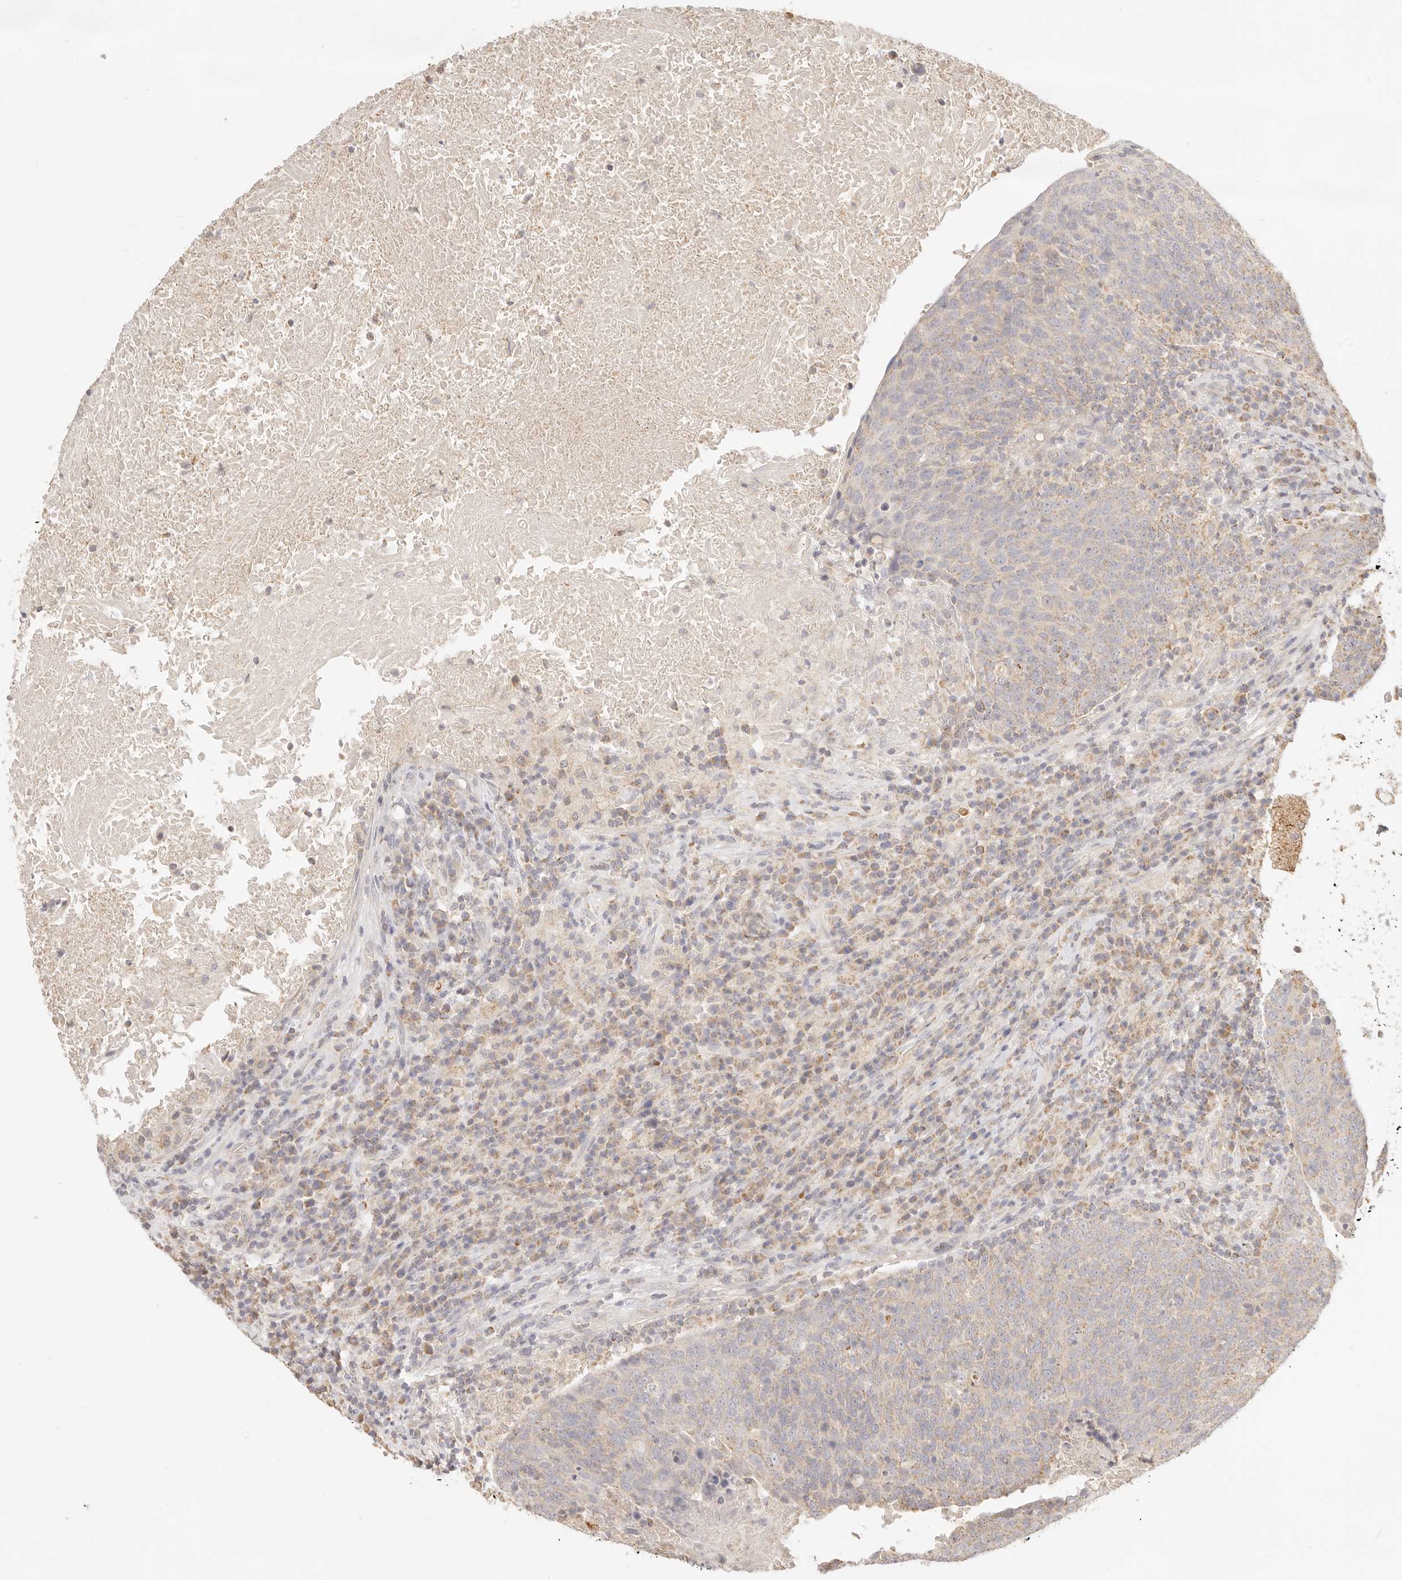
{"staining": {"intensity": "negative", "quantity": "none", "location": "none"}, "tissue": "head and neck cancer", "cell_type": "Tumor cells", "image_type": "cancer", "snomed": [{"axis": "morphology", "description": "Squamous cell carcinoma, NOS"}, {"axis": "morphology", "description": "Squamous cell carcinoma, metastatic, NOS"}, {"axis": "topography", "description": "Lymph node"}, {"axis": "topography", "description": "Head-Neck"}], "caption": "An image of human metastatic squamous cell carcinoma (head and neck) is negative for staining in tumor cells.", "gene": "CPLANE2", "patient": {"sex": "male", "age": 62}}